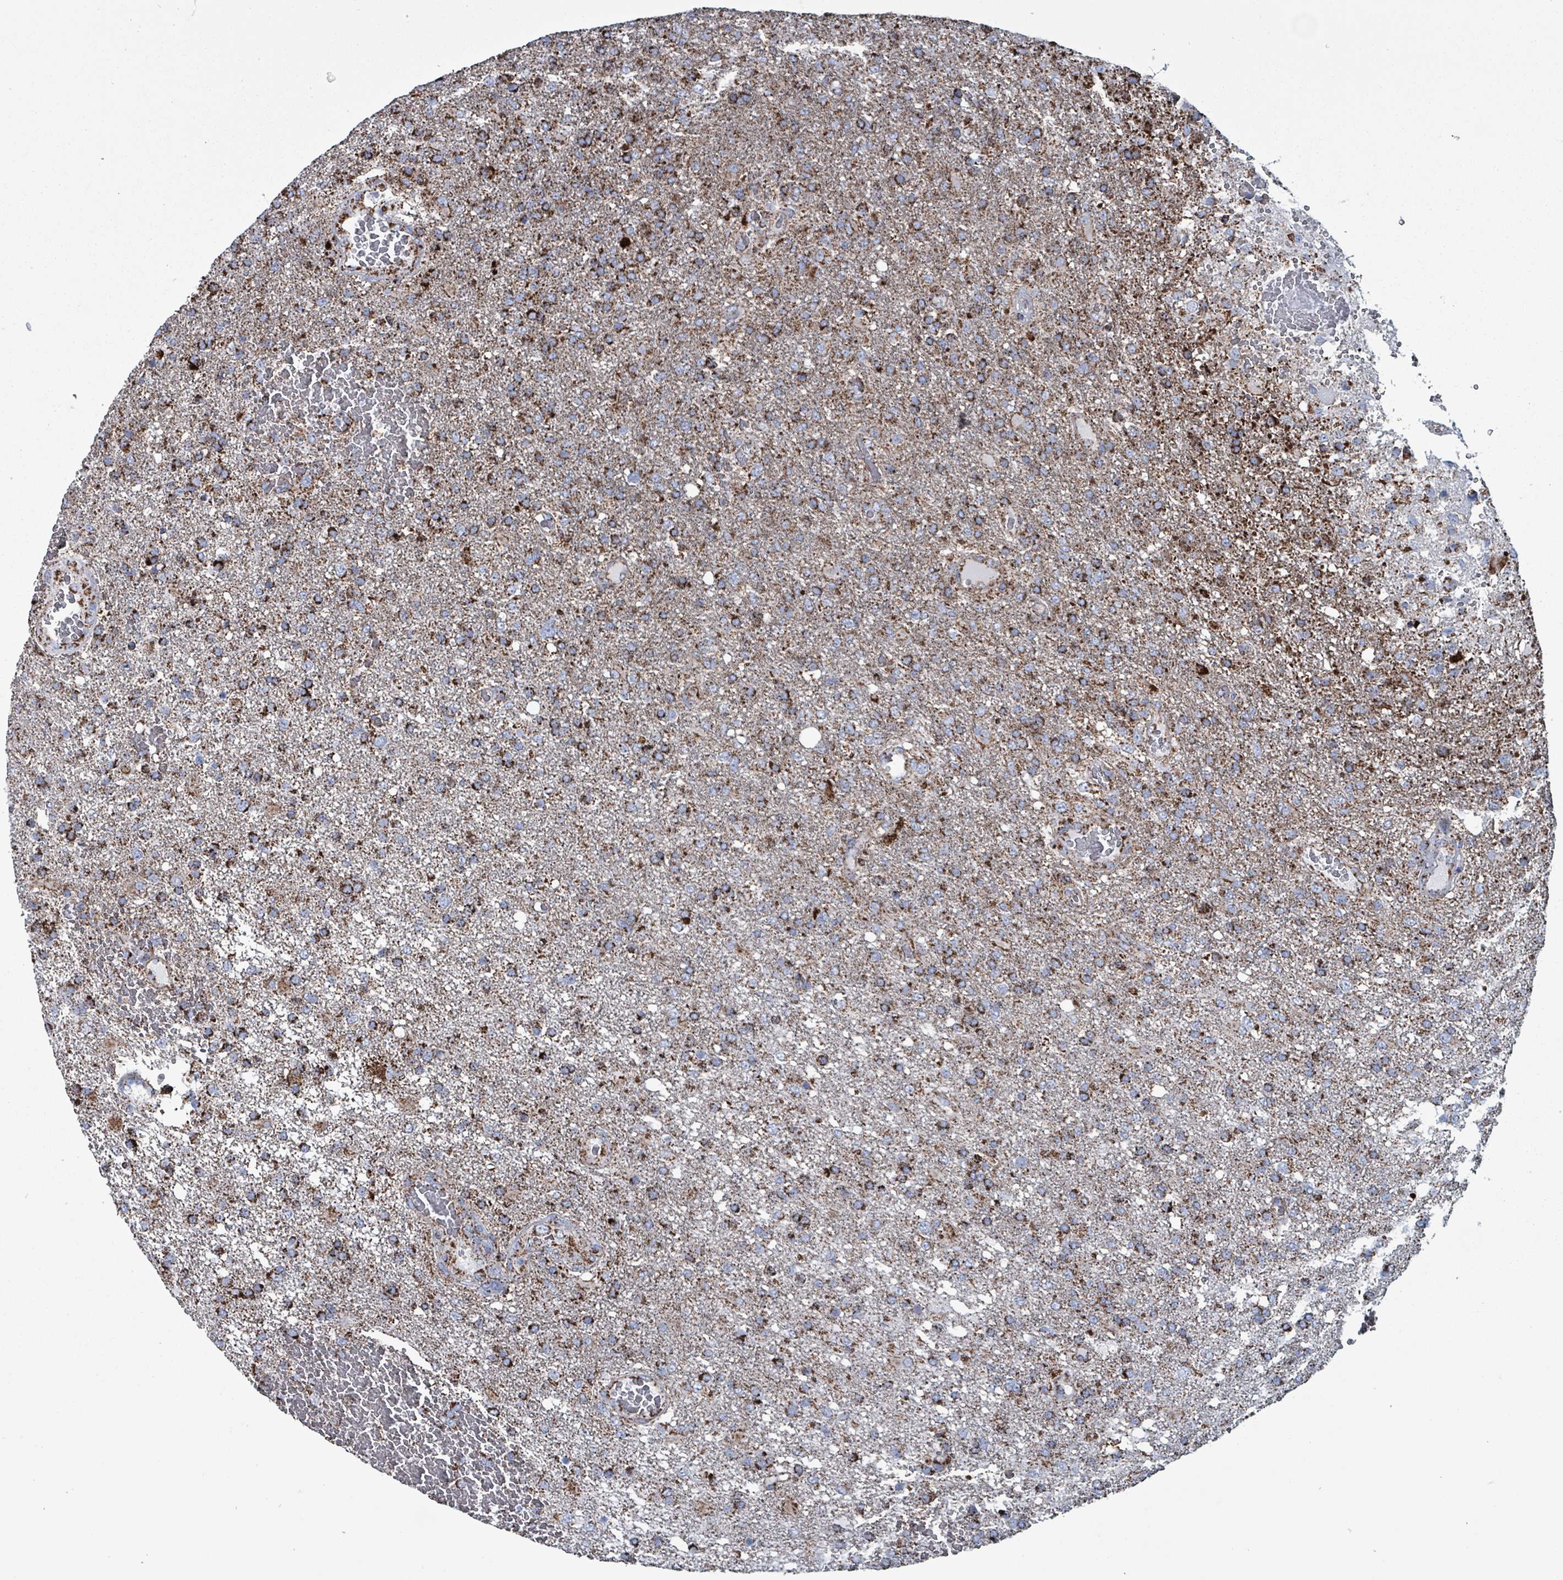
{"staining": {"intensity": "strong", "quantity": ">75%", "location": "cytoplasmic/membranous"}, "tissue": "glioma", "cell_type": "Tumor cells", "image_type": "cancer", "snomed": [{"axis": "morphology", "description": "Glioma, malignant, High grade"}, {"axis": "topography", "description": "Brain"}], "caption": "Strong cytoplasmic/membranous protein positivity is seen in approximately >75% of tumor cells in glioma. Immunohistochemistry (ihc) stains the protein of interest in brown and the nuclei are stained blue.", "gene": "IDH3B", "patient": {"sex": "female", "age": 74}}